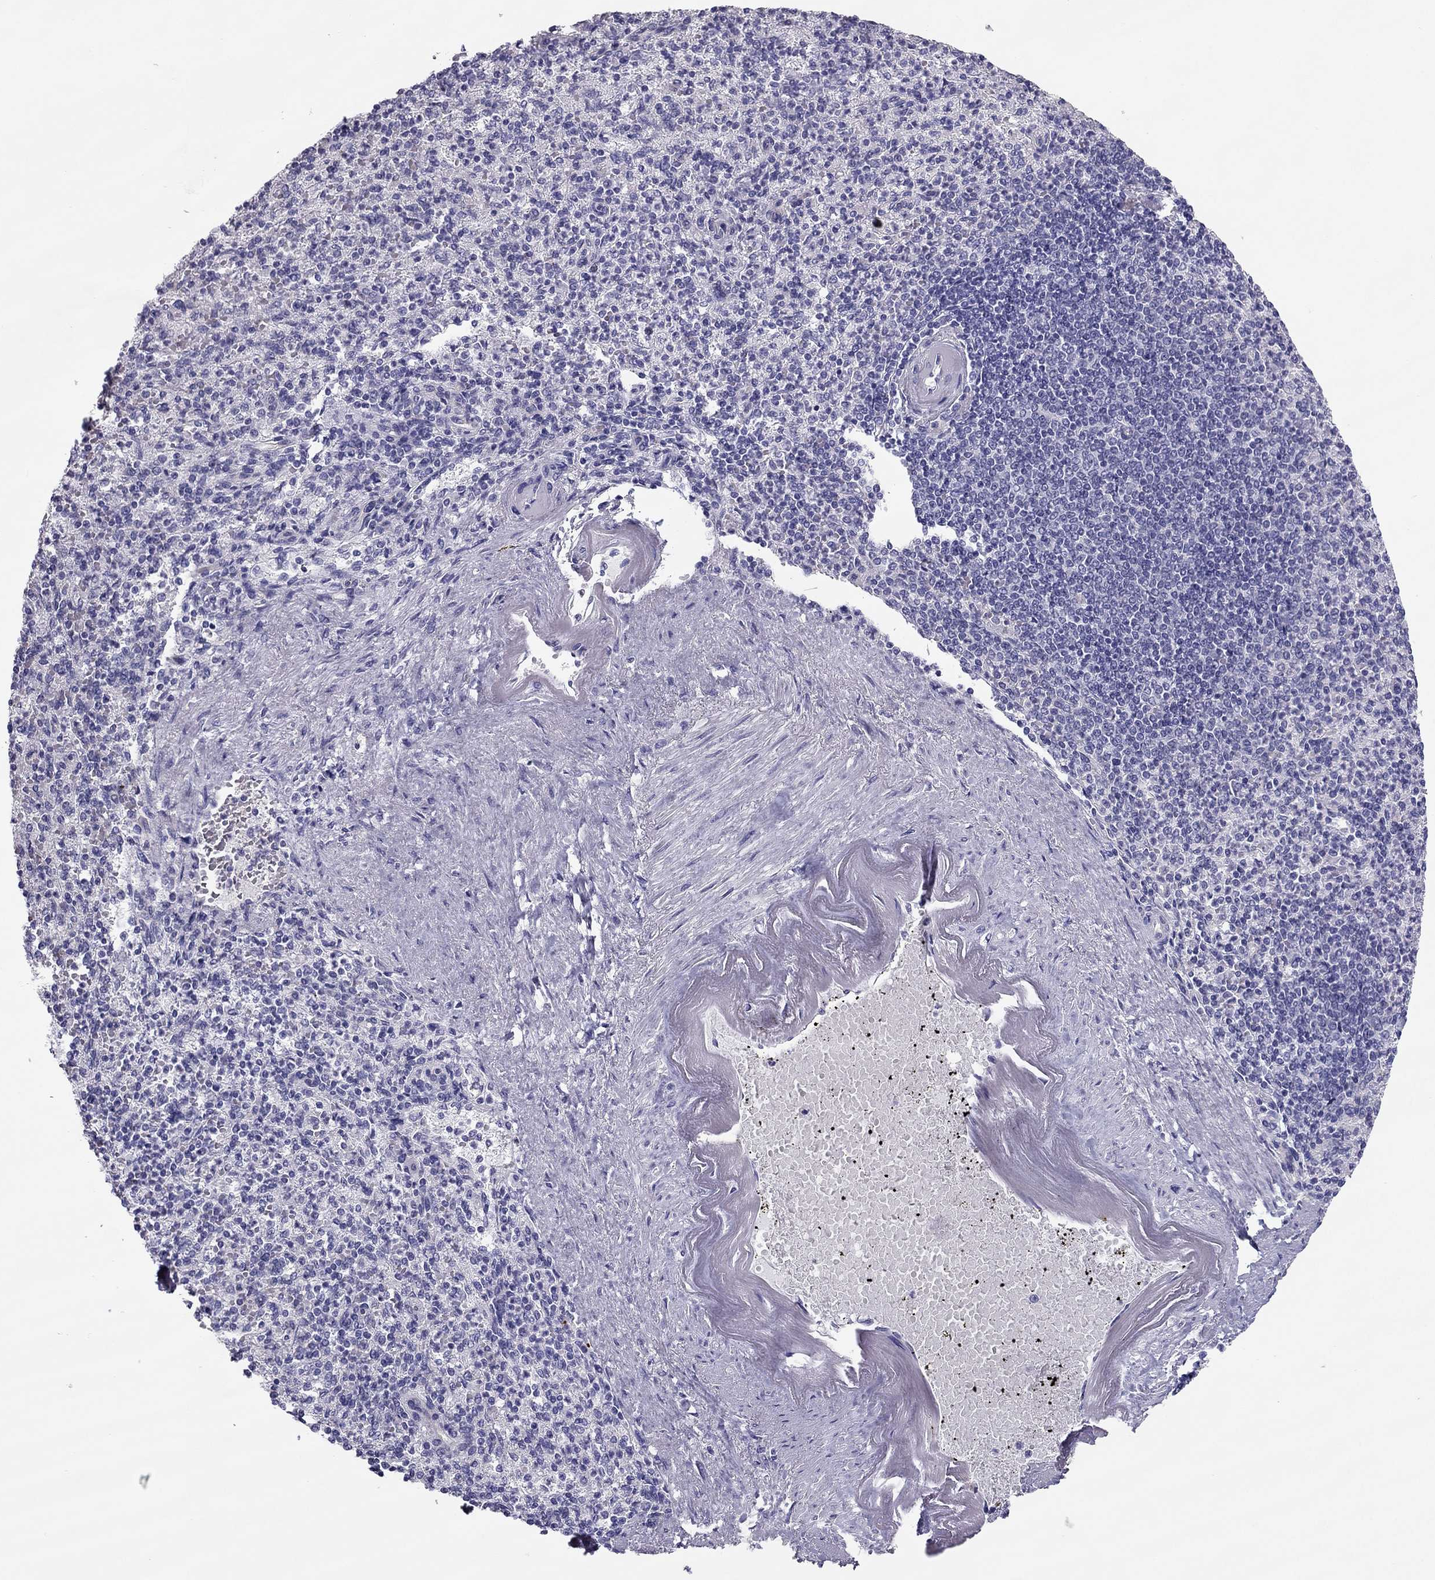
{"staining": {"intensity": "negative", "quantity": "none", "location": "none"}, "tissue": "spleen", "cell_type": "Cells in red pulp", "image_type": "normal", "snomed": [{"axis": "morphology", "description": "Normal tissue, NOS"}, {"axis": "topography", "description": "Spleen"}], "caption": "Immunohistochemical staining of normal human spleen displays no significant positivity in cells in red pulp.", "gene": "PDE6A", "patient": {"sex": "female", "age": 74}}